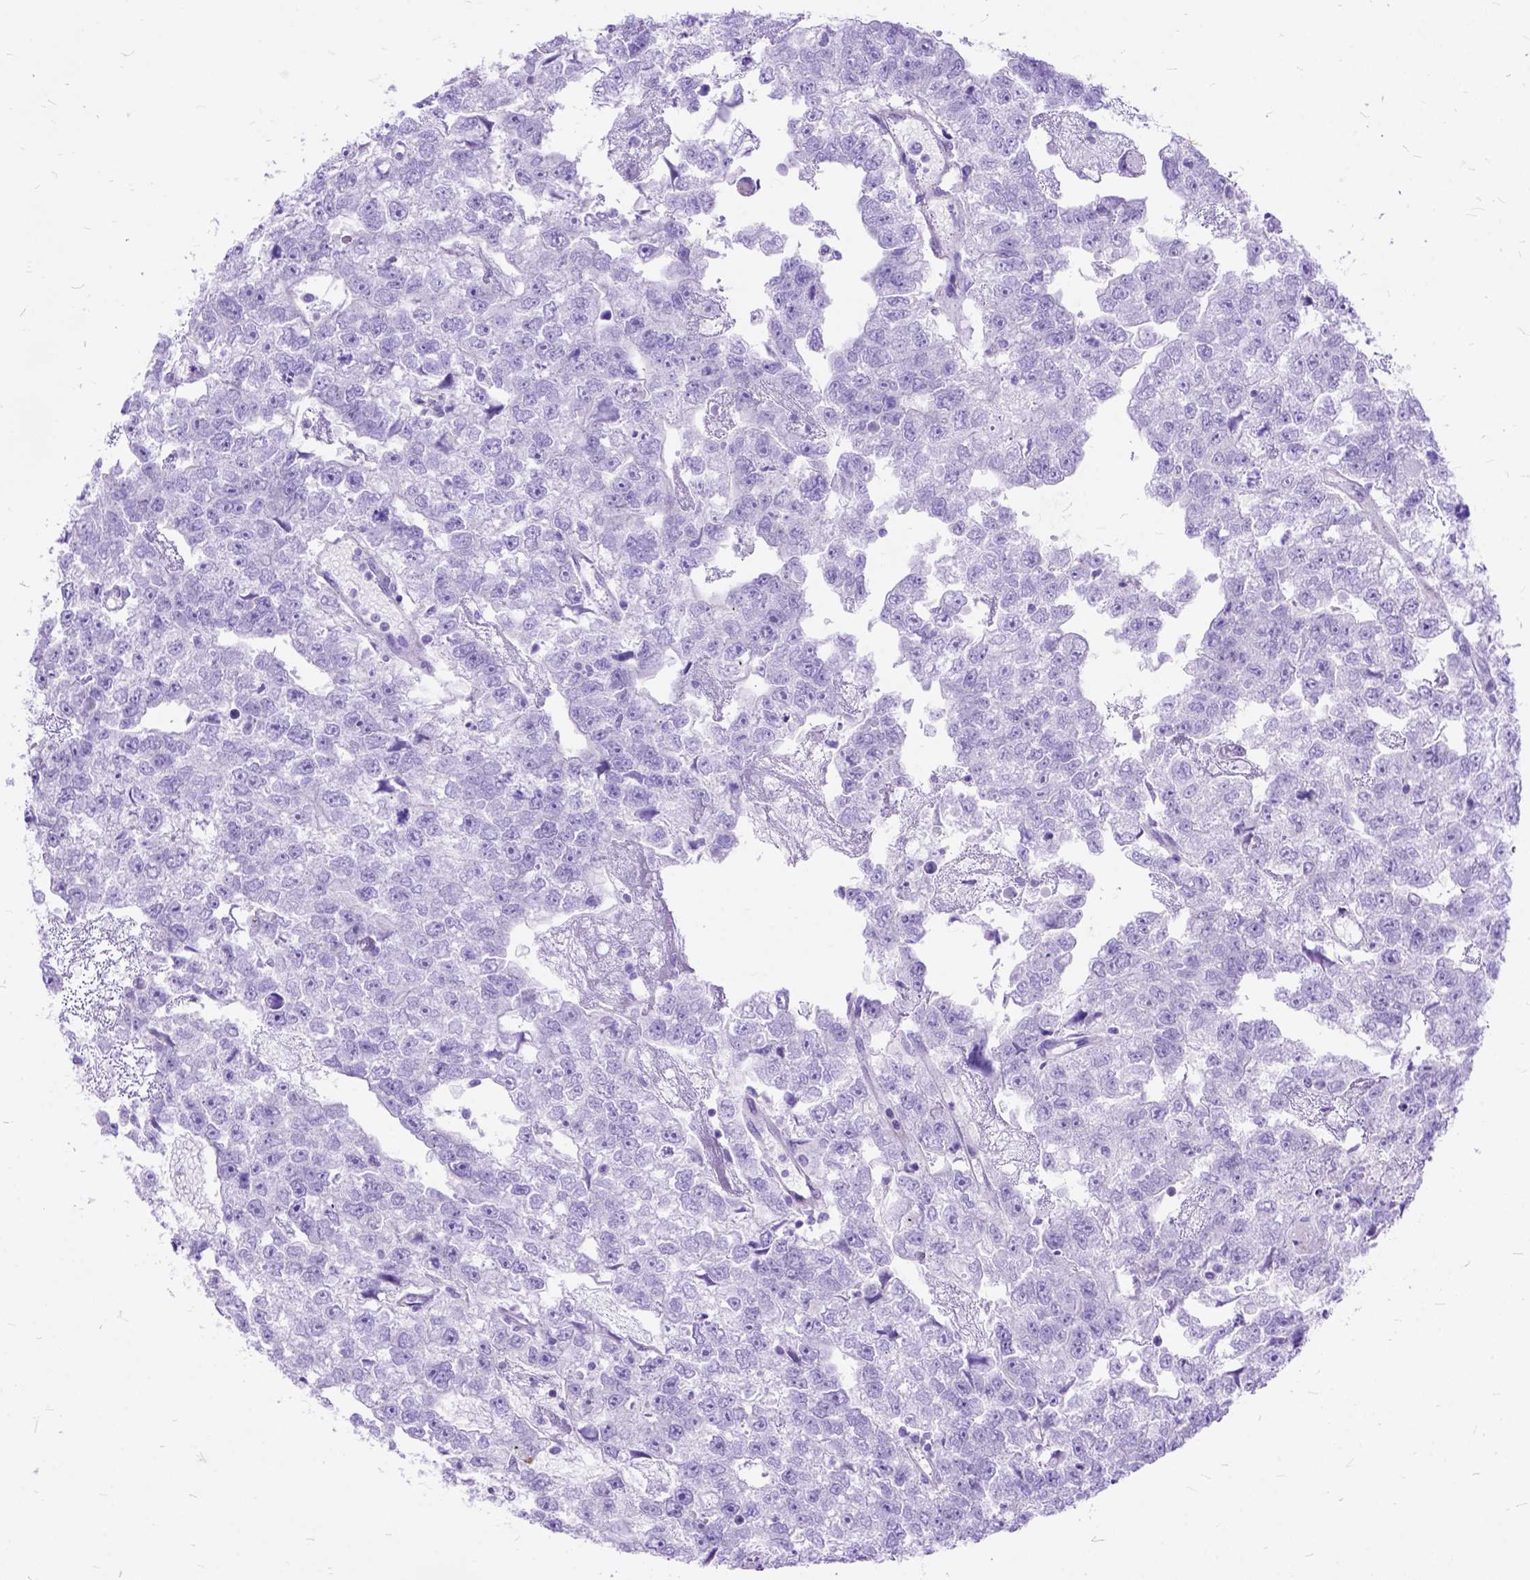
{"staining": {"intensity": "negative", "quantity": "none", "location": "none"}, "tissue": "testis cancer", "cell_type": "Tumor cells", "image_type": "cancer", "snomed": [{"axis": "morphology", "description": "Carcinoma, Embryonal, NOS"}, {"axis": "morphology", "description": "Teratoma, malignant, NOS"}, {"axis": "topography", "description": "Testis"}], "caption": "Image shows no protein positivity in tumor cells of testis cancer tissue.", "gene": "ARL9", "patient": {"sex": "male", "age": 44}}